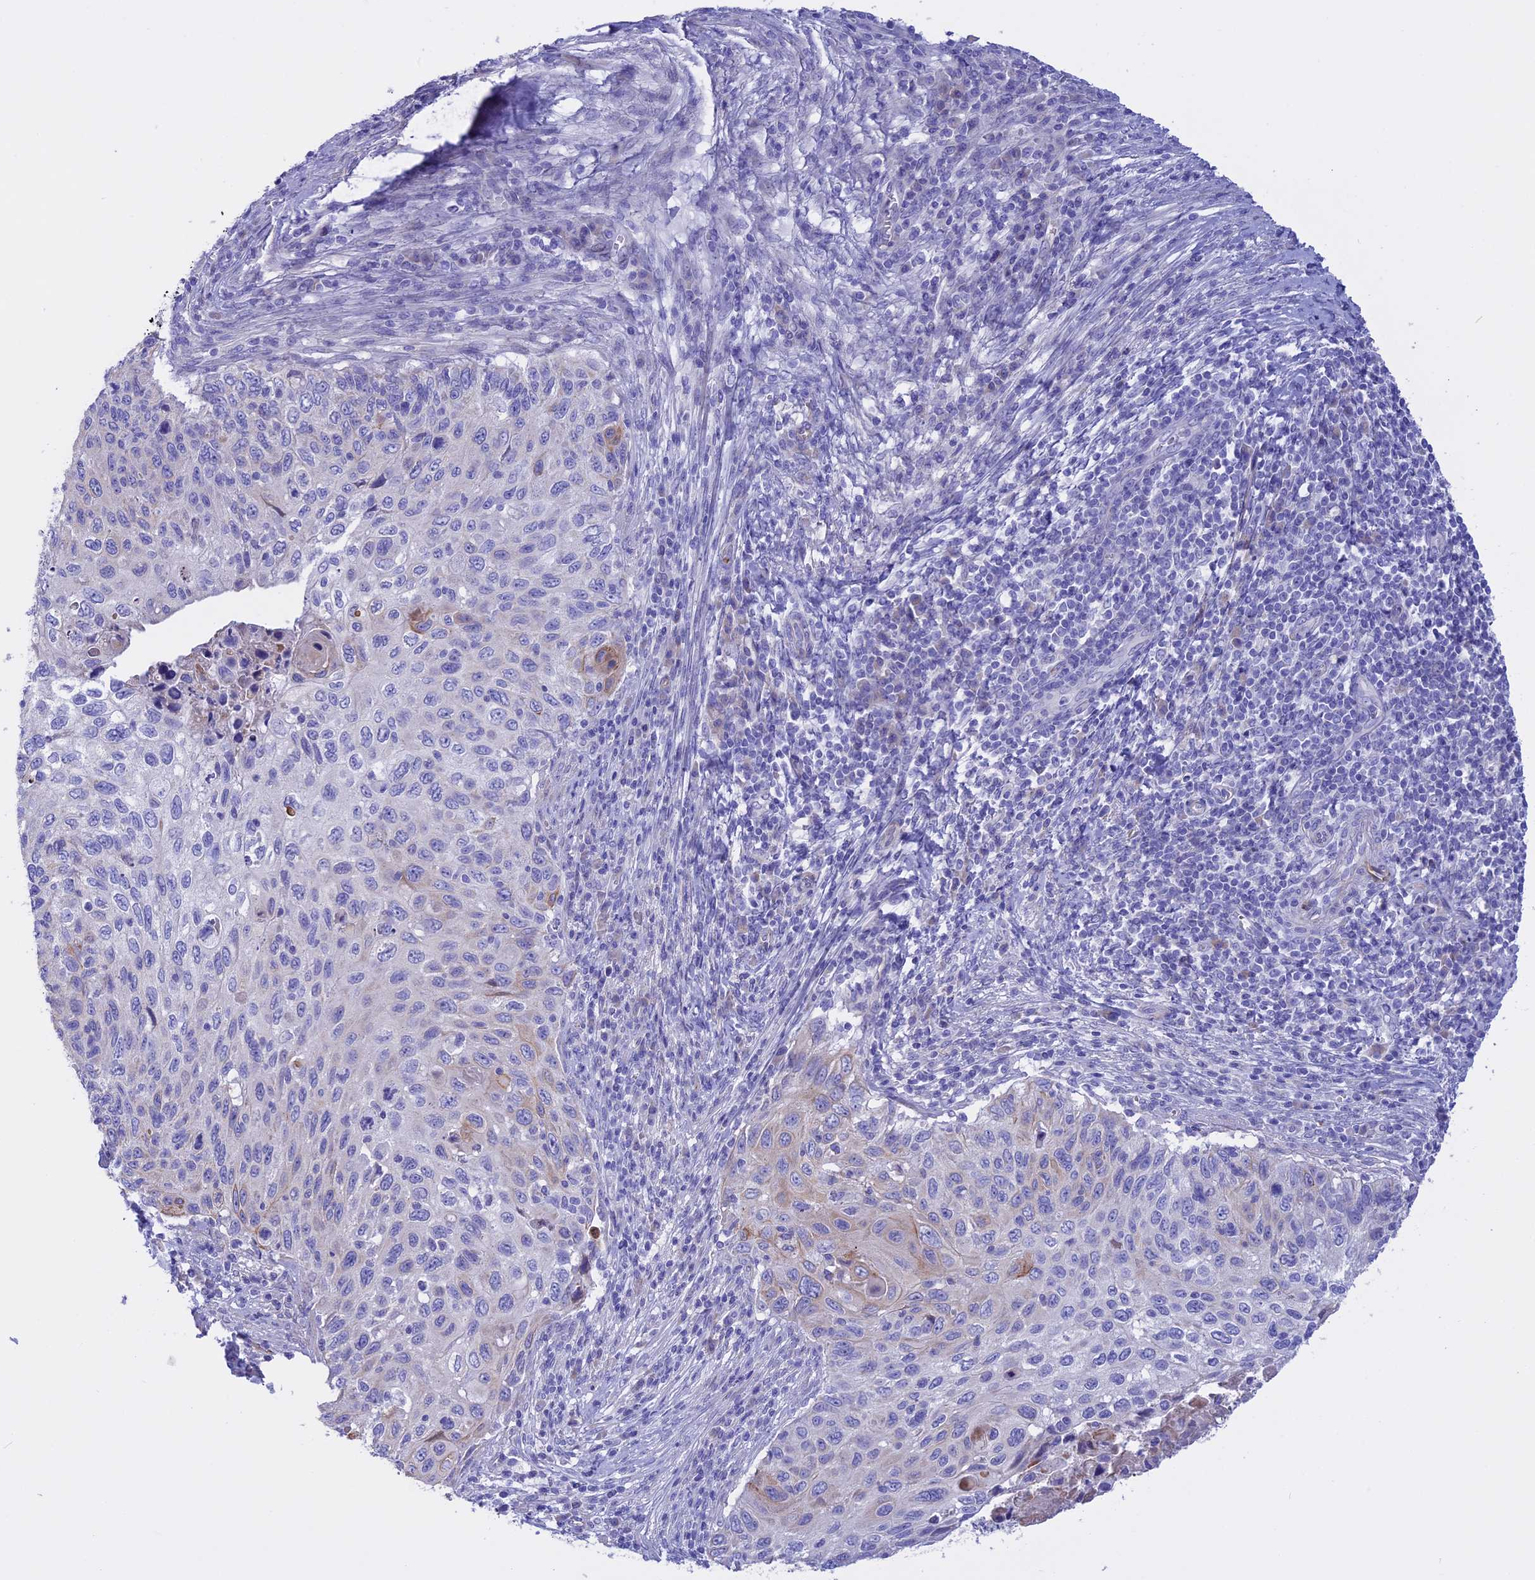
{"staining": {"intensity": "negative", "quantity": "none", "location": "none"}, "tissue": "cervical cancer", "cell_type": "Tumor cells", "image_type": "cancer", "snomed": [{"axis": "morphology", "description": "Squamous cell carcinoma, NOS"}, {"axis": "topography", "description": "Cervix"}], "caption": "Photomicrograph shows no protein staining in tumor cells of cervical squamous cell carcinoma tissue.", "gene": "TMEM138", "patient": {"sex": "female", "age": 70}}